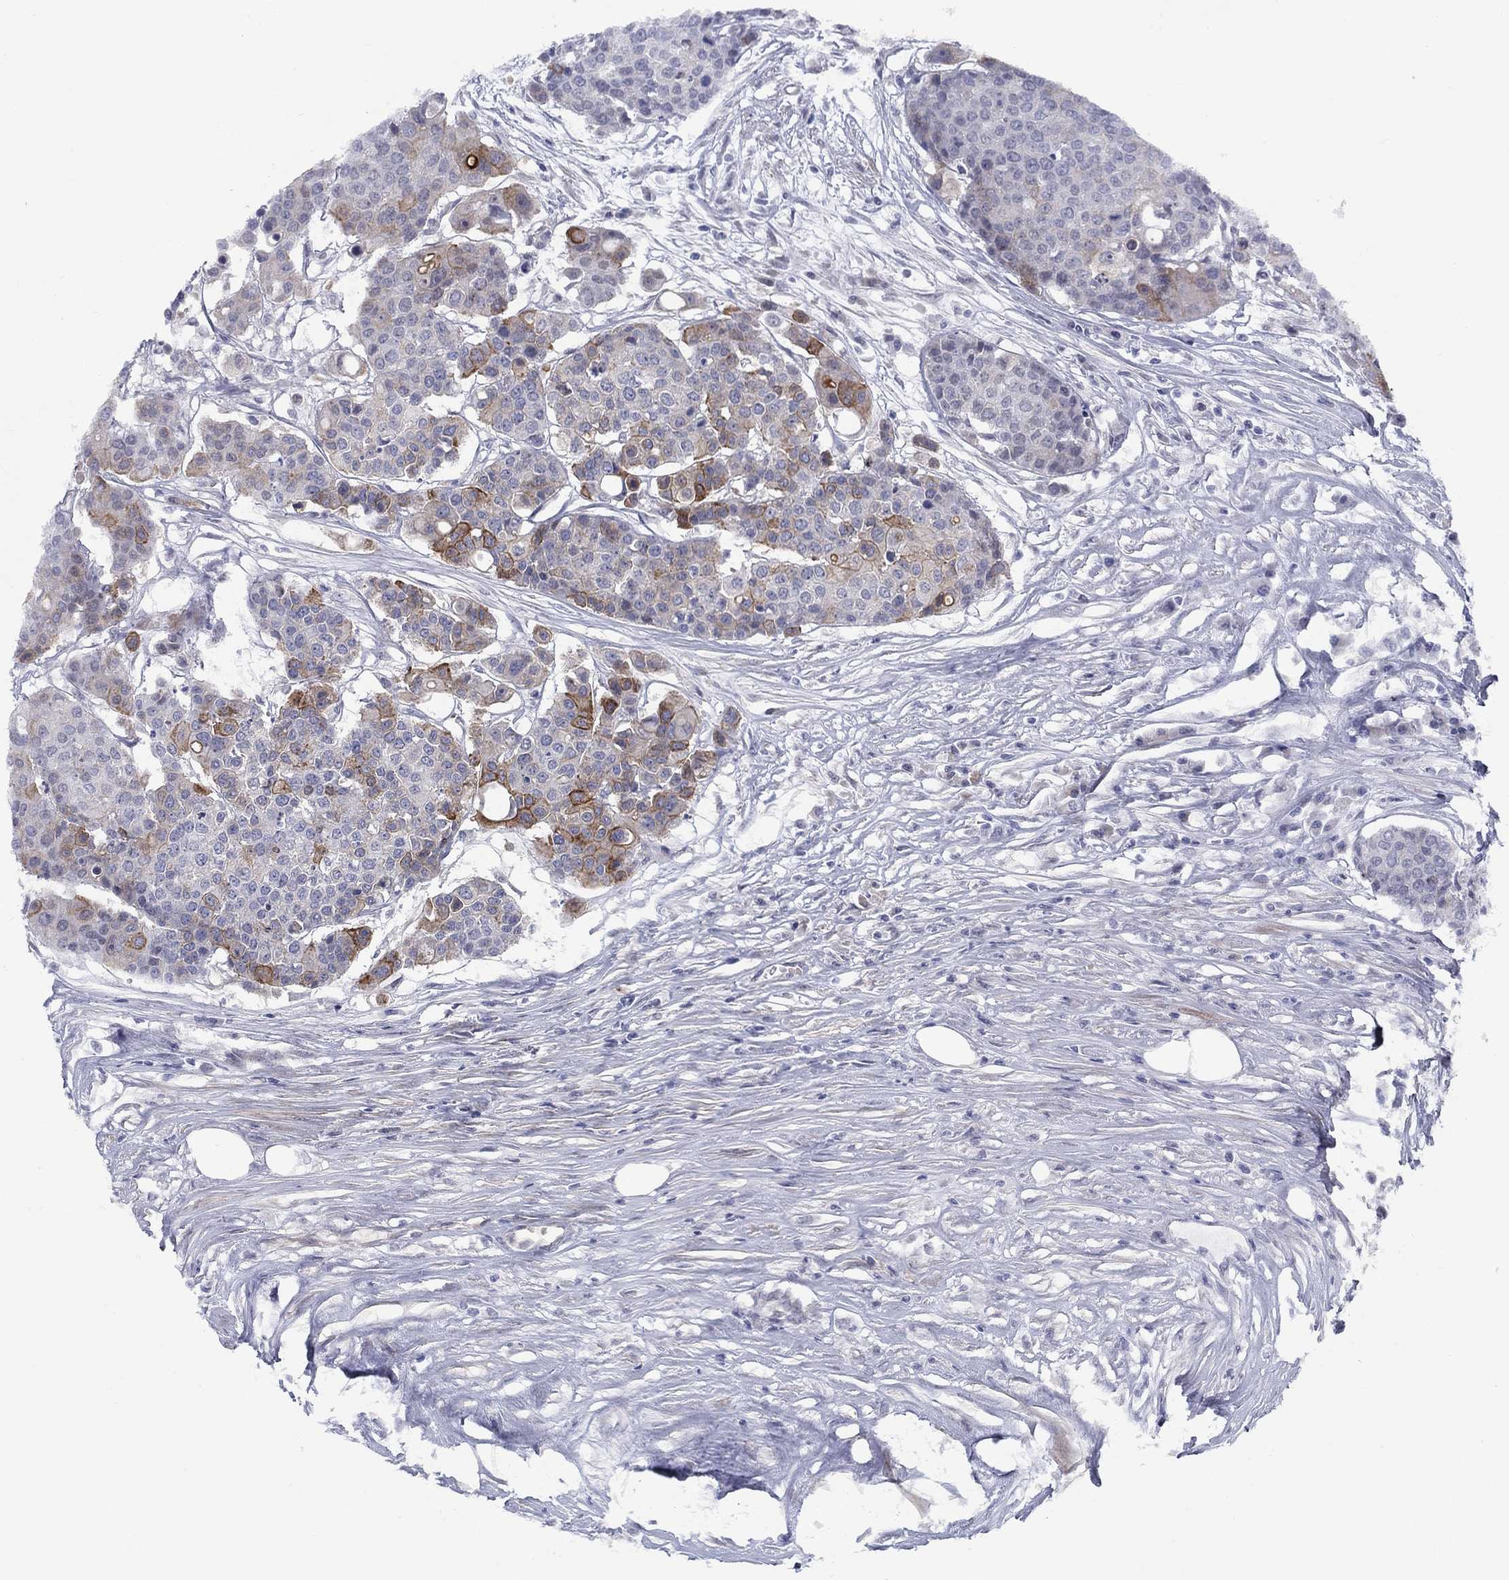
{"staining": {"intensity": "strong", "quantity": "<25%", "location": "cytoplasmic/membranous"}, "tissue": "carcinoid", "cell_type": "Tumor cells", "image_type": "cancer", "snomed": [{"axis": "morphology", "description": "Carcinoid, malignant, NOS"}, {"axis": "topography", "description": "Colon"}], "caption": "Brown immunohistochemical staining in human malignant carcinoid shows strong cytoplasmic/membranous expression in approximately <25% of tumor cells. (IHC, brightfield microscopy, high magnification).", "gene": "SLC1A1", "patient": {"sex": "male", "age": 81}}